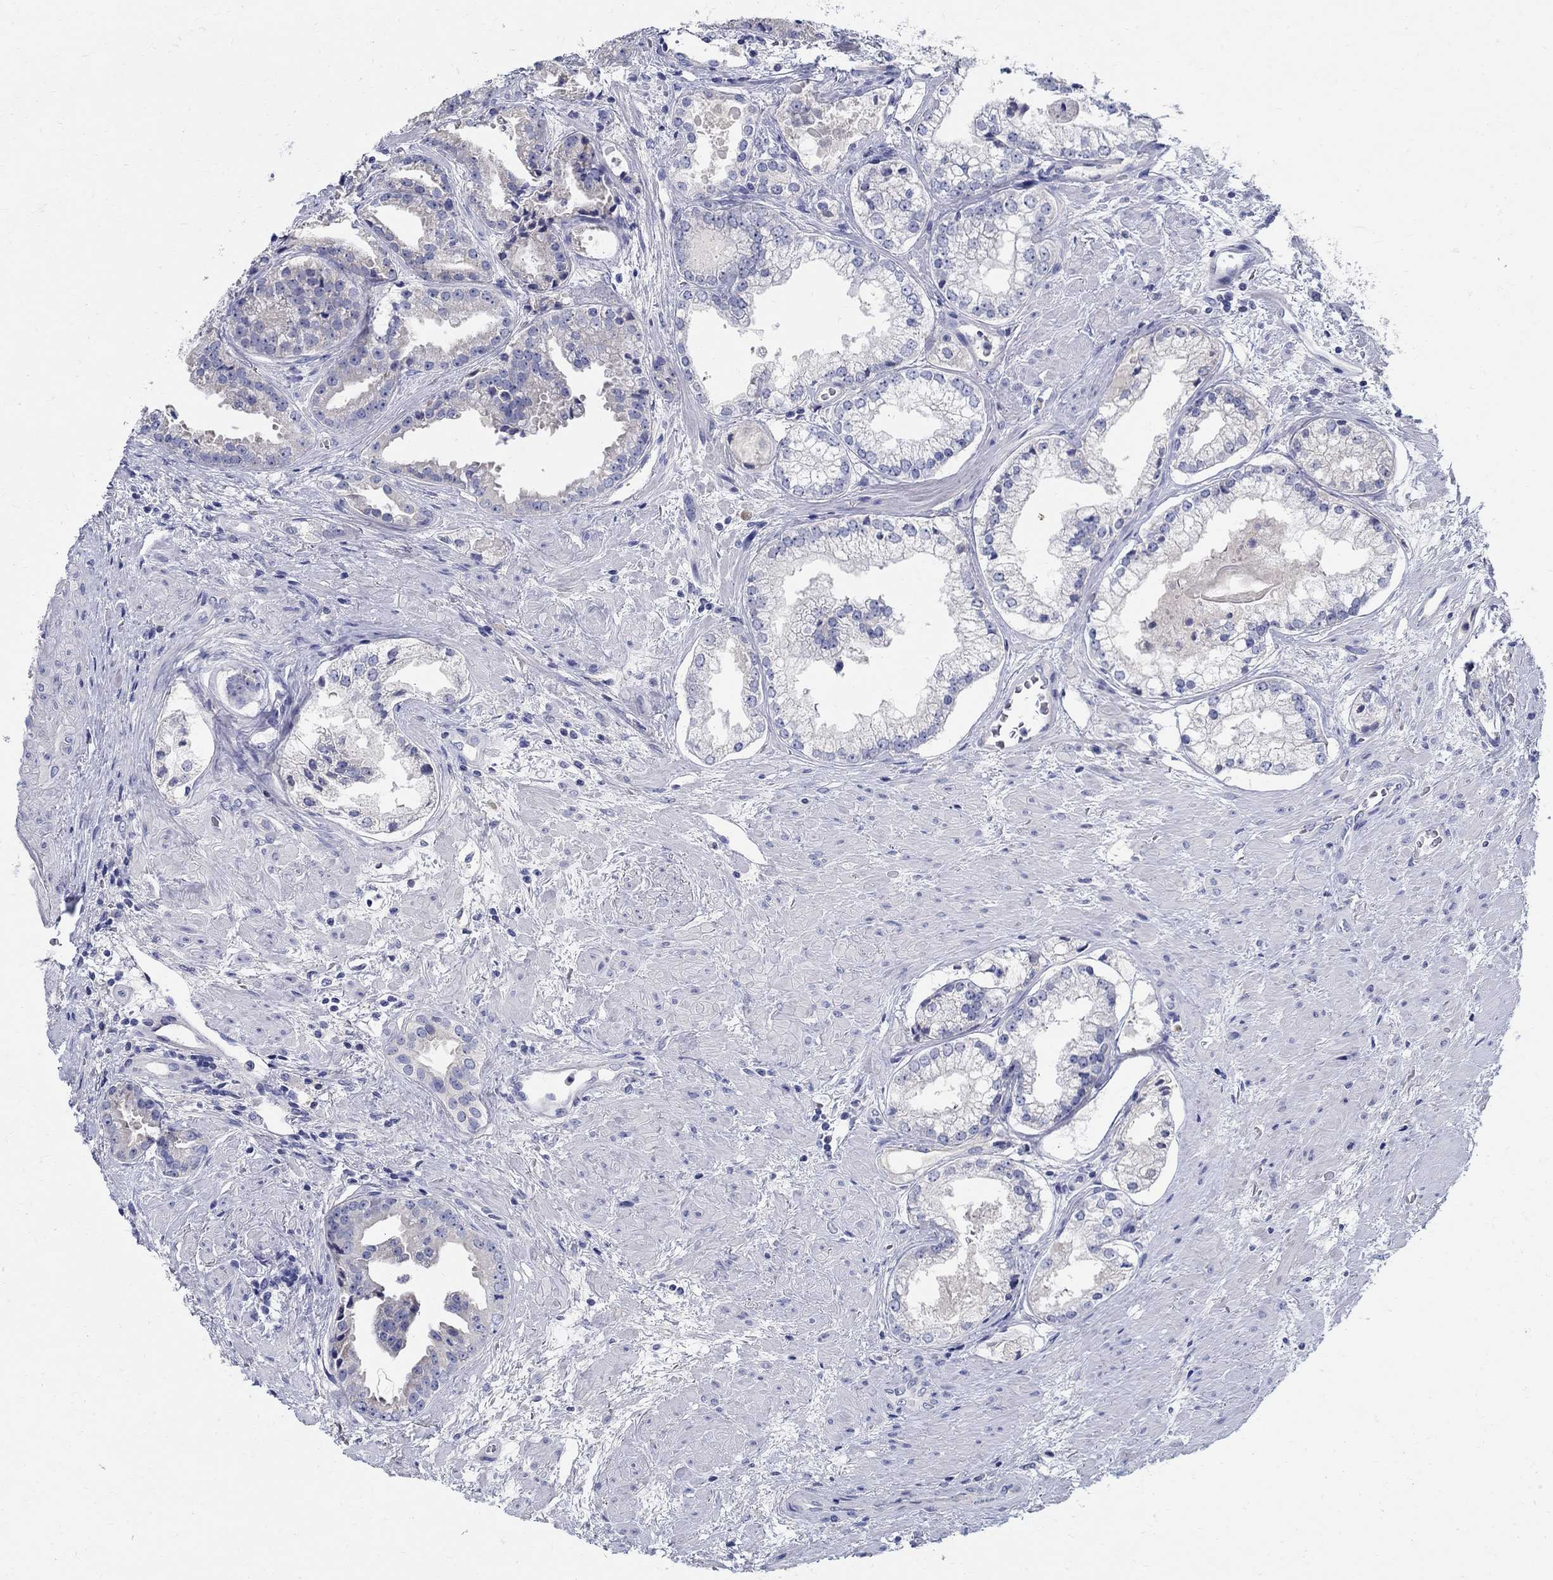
{"staining": {"intensity": "negative", "quantity": "none", "location": "none"}, "tissue": "prostate cancer", "cell_type": "Tumor cells", "image_type": "cancer", "snomed": [{"axis": "morphology", "description": "Adenocarcinoma, NOS"}, {"axis": "morphology", "description": "Adenocarcinoma, High grade"}, {"axis": "topography", "description": "Prostate"}], "caption": "Immunohistochemistry (IHC) of prostate adenocarcinoma exhibits no expression in tumor cells.", "gene": "CRYGD", "patient": {"sex": "male", "age": 64}}